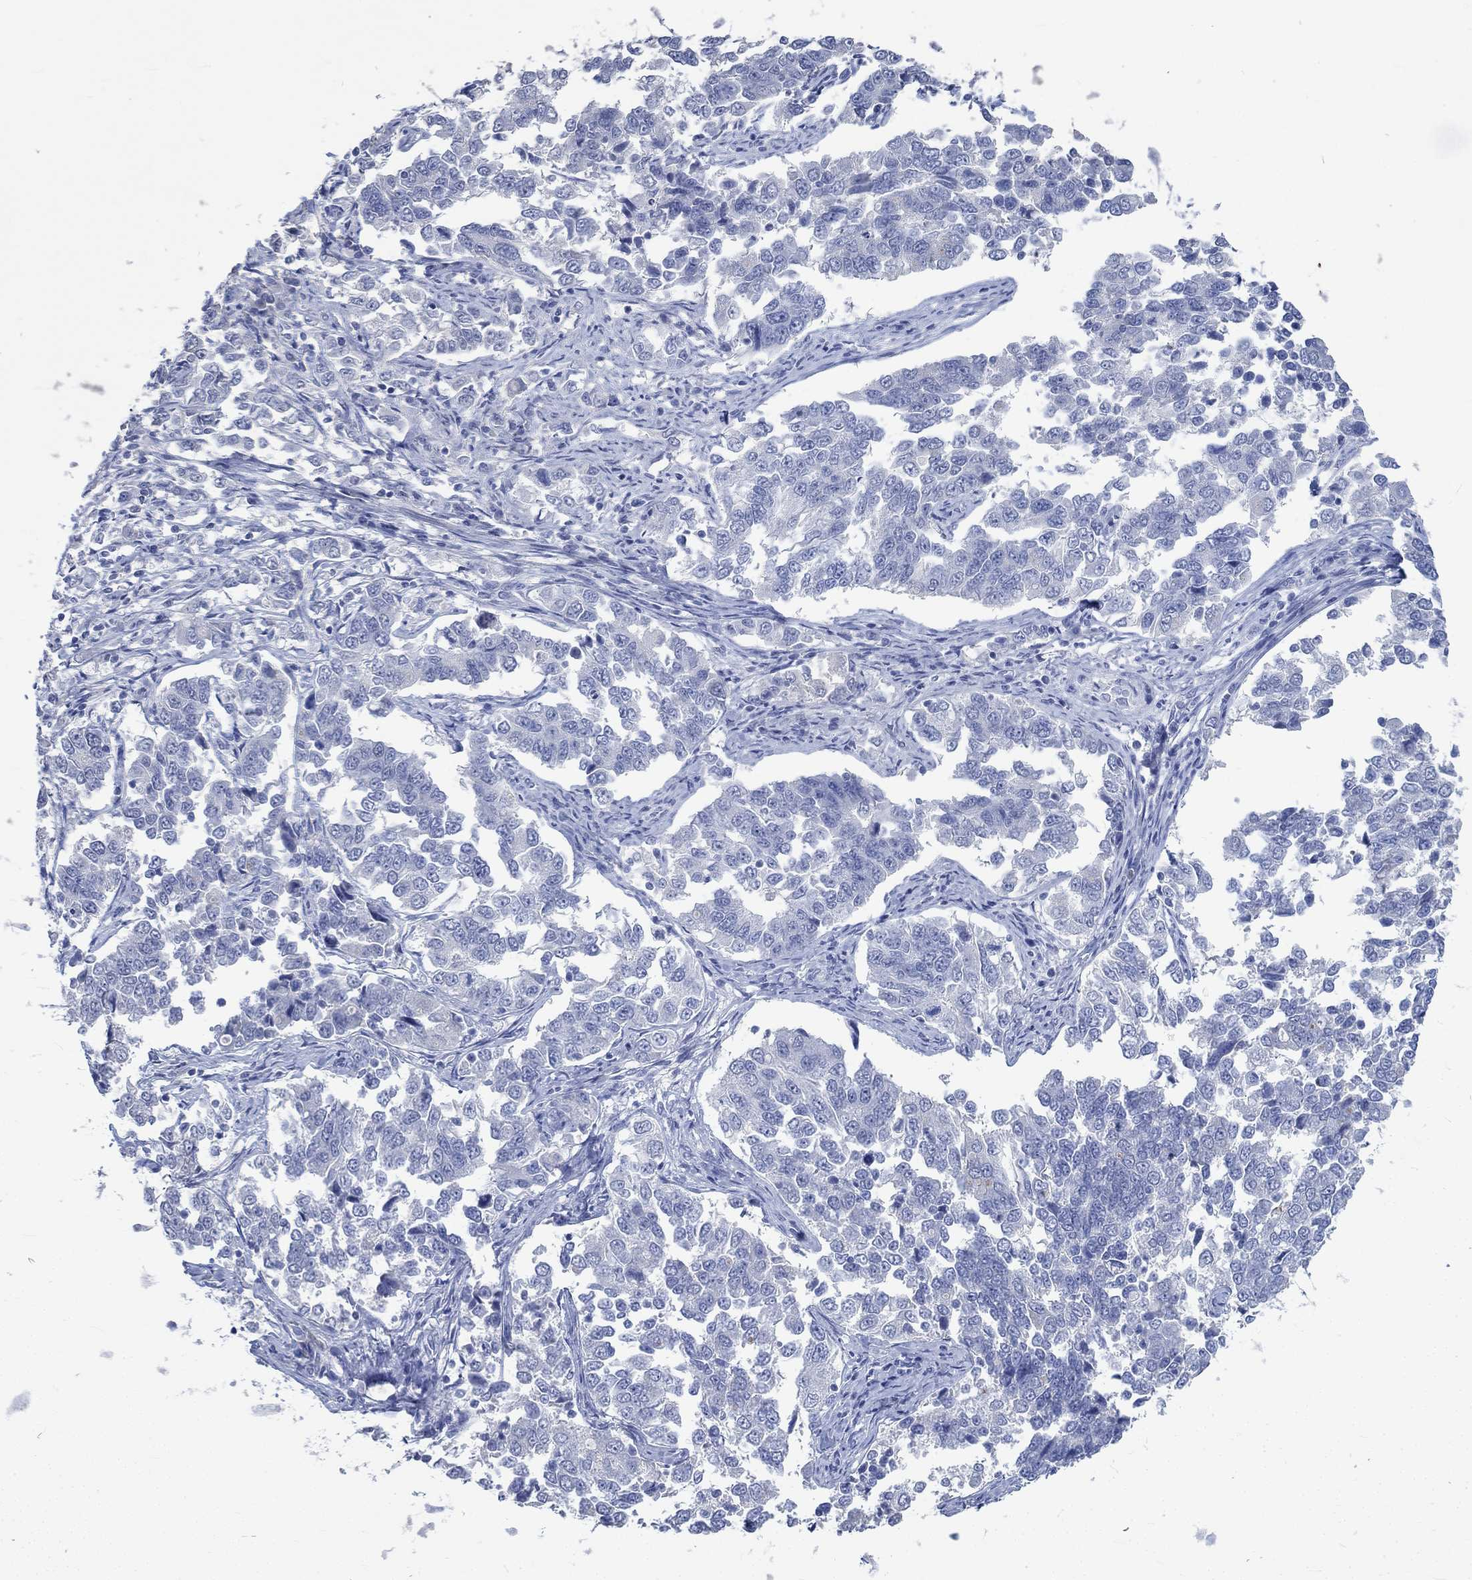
{"staining": {"intensity": "negative", "quantity": "none", "location": "none"}, "tissue": "endometrial cancer", "cell_type": "Tumor cells", "image_type": "cancer", "snomed": [{"axis": "morphology", "description": "Adenocarcinoma, NOS"}, {"axis": "topography", "description": "Endometrium"}], "caption": "Human endometrial adenocarcinoma stained for a protein using immunohistochemistry (IHC) shows no positivity in tumor cells.", "gene": "C4orf47", "patient": {"sex": "female", "age": 43}}